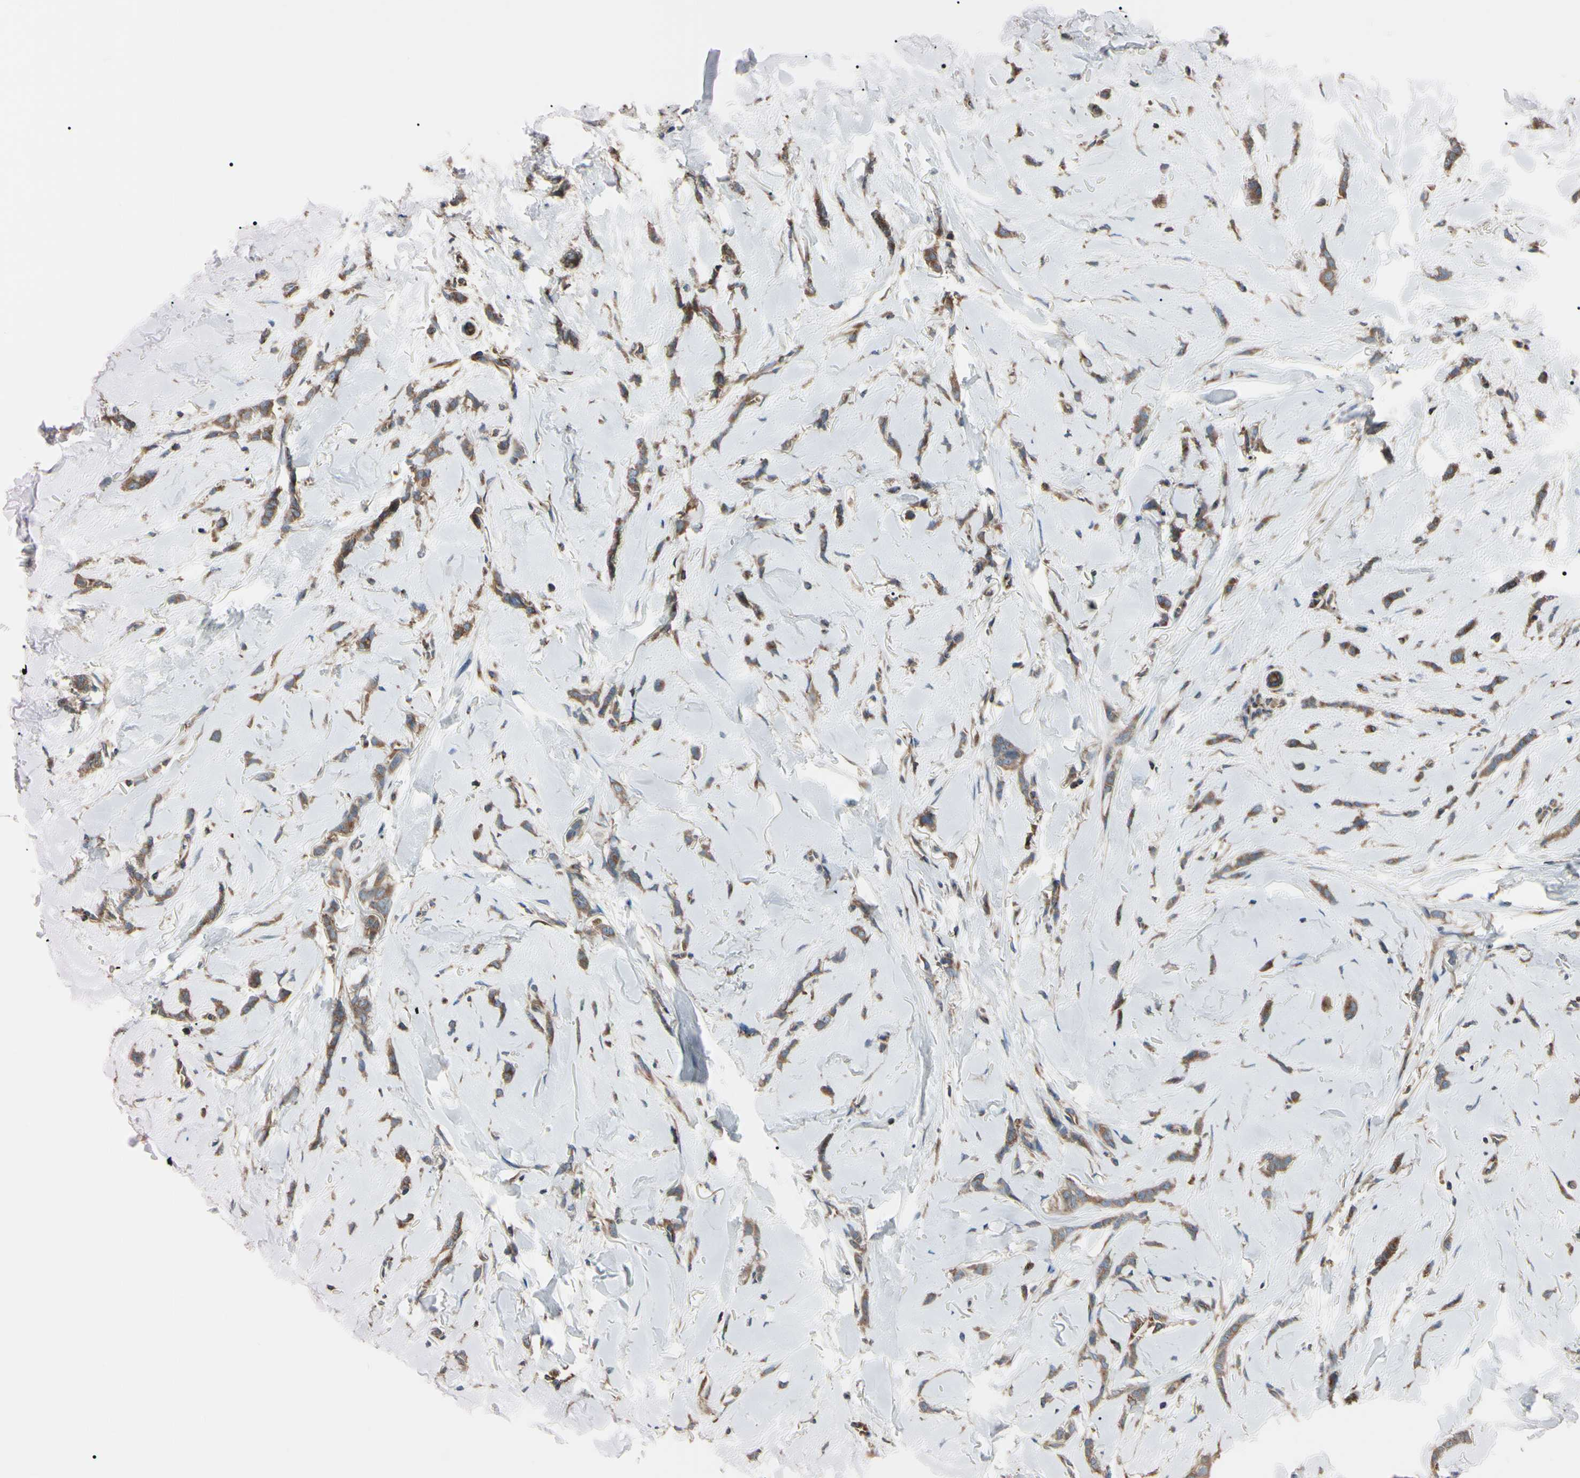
{"staining": {"intensity": "moderate", "quantity": ">75%", "location": "cytoplasmic/membranous"}, "tissue": "breast cancer", "cell_type": "Tumor cells", "image_type": "cancer", "snomed": [{"axis": "morphology", "description": "Lobular carcinoma"}, {"axis": "topography", "description": "Skin"}, {"axis": "topography", "description": "Breast"}], "caption": "A histopathology image showing moderate cytoplasmic/membranous staining in about >75% of tumor cells in breast cancer (lobular carcinoma), as visualized by brown immunohistochemical staining.", "gene": "PRKACA", "patient": {"sex": "female", "age": 46}}